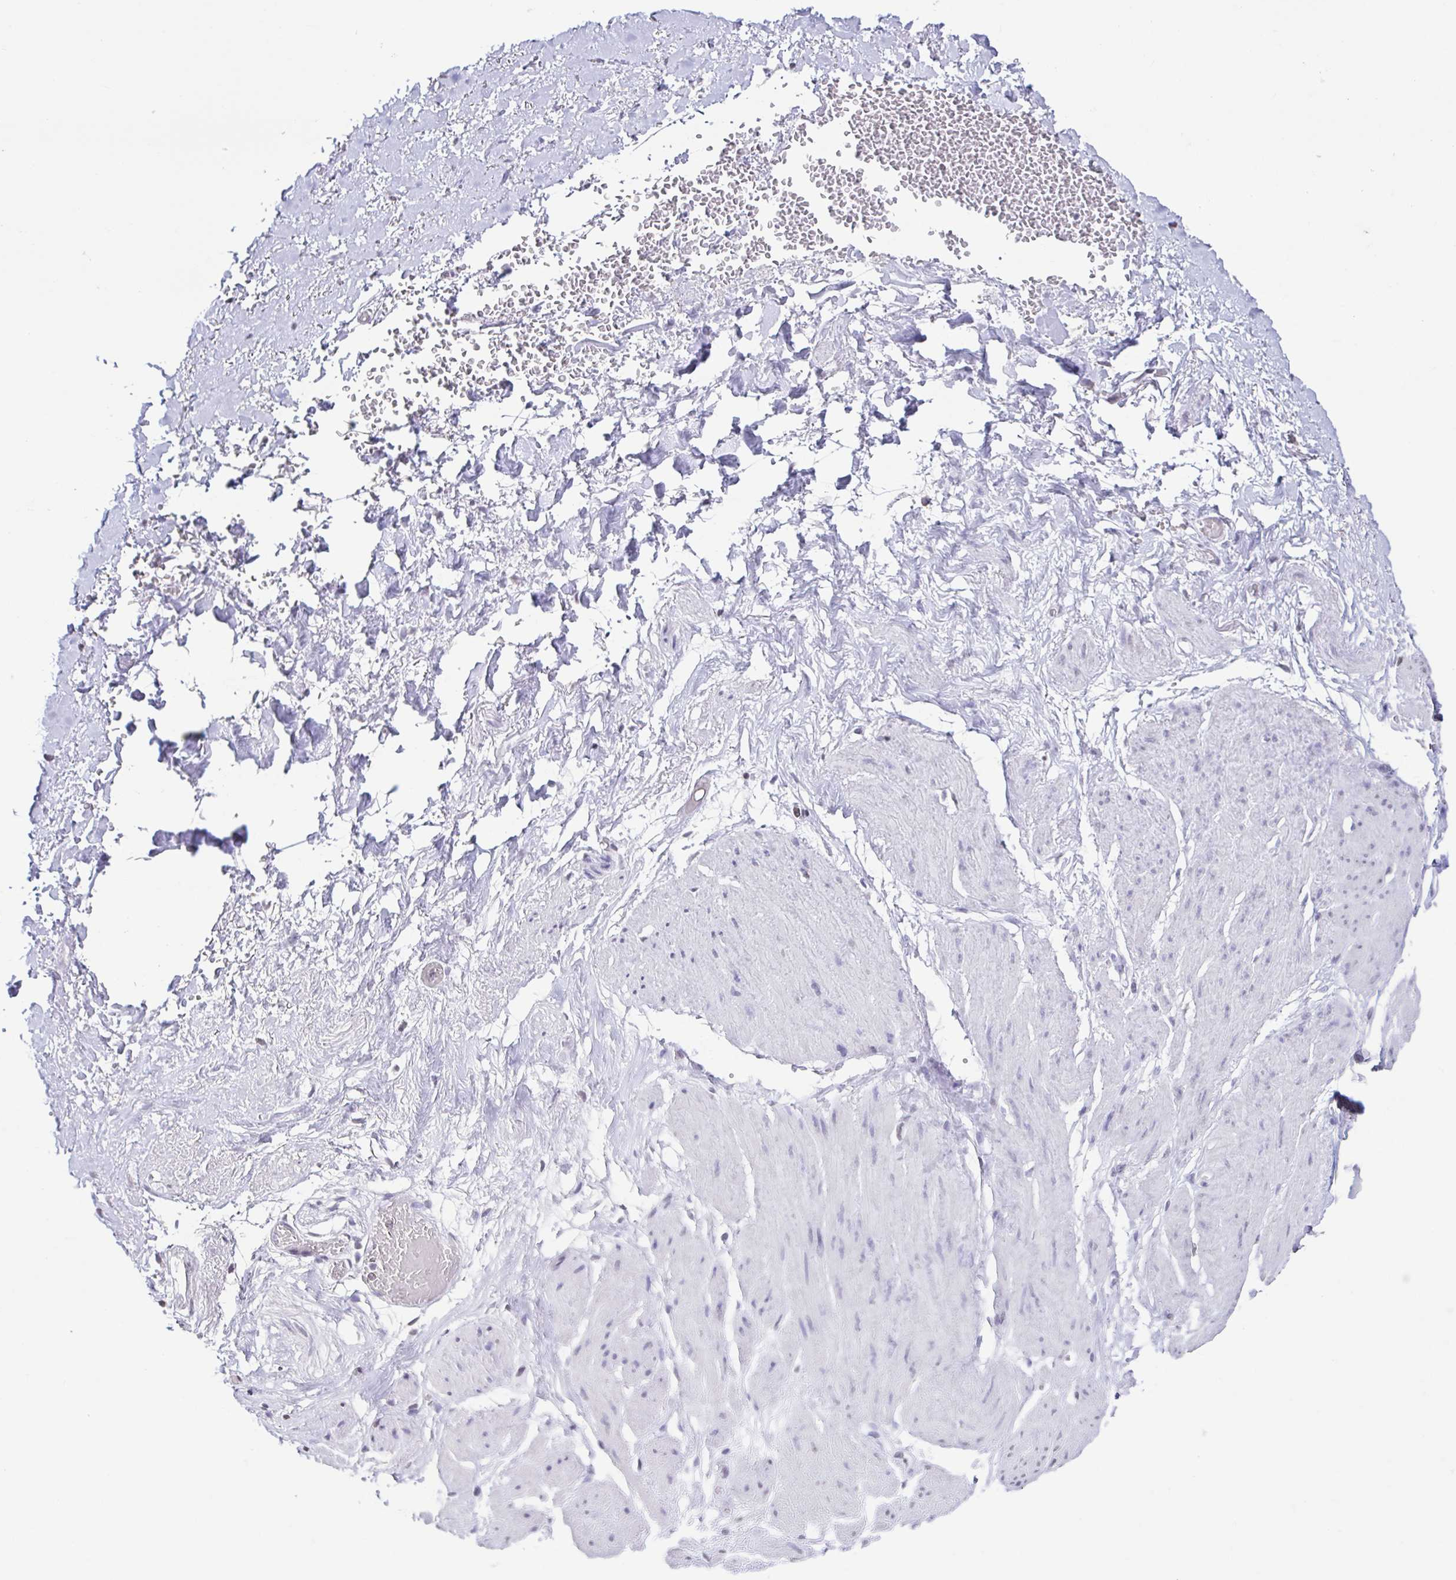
{"staining": {"intensity": "negative", "quantity": "none", "location": "none"}, "tissue": "adipose tissue", "cell_type": "Adipocytes", "image_type": "normal", "snomed": [{"axis": "morphology", "description": "Normal tissue, NOS"}, {"axis": "topography", "description": "Vagina"}, {"axis": "topography", "description": "Peripheral nerve tissue"}], "caption": "Immunohistochemistry (IHC) micrograph of benign adipose tissue: human adipose tissue stained with DAB (3,3'-diaminobenzidine) displays no significant protein positivity in adipocytes. (DAB IHC visualized using brightfield microscopy, high magnification).", "gene": "VCX2", "patient": {"sex": "female", "age": 71}}